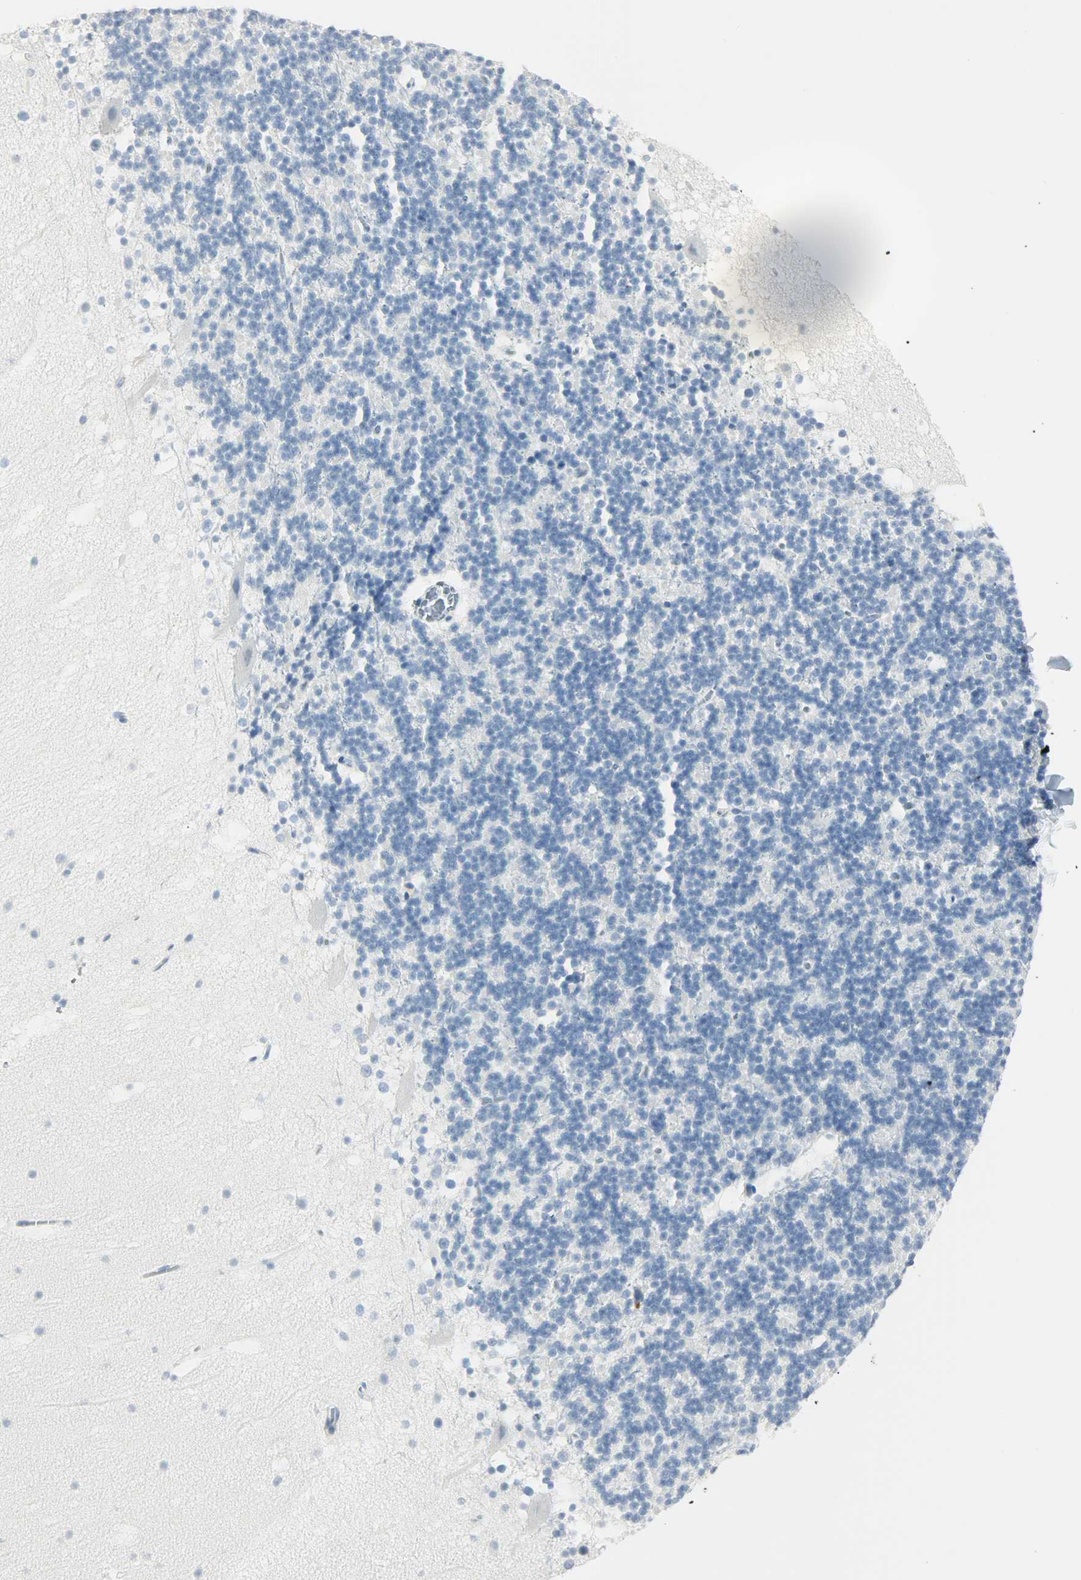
{"staining": {"intensity": "negative", "quantity": "none", "location": "none"}, "tissue": "cerebellum", "cell_type": "Cells in granular layer", "image_type": "normal", "snomed": [{"axis": "morphology", "description": "Normal tissue, NOS"}, {"axis": "topography", "description": "Cerebellum"}], "caption": "Immunohistochemical staining of benign human cerebellum exhibits no significant expression in cells in granular layer. (Brightfield microscopy of DAB IHC at high magnification).", "gene": "PTPN6", "patient": {"sex": "male", "age": 45}}